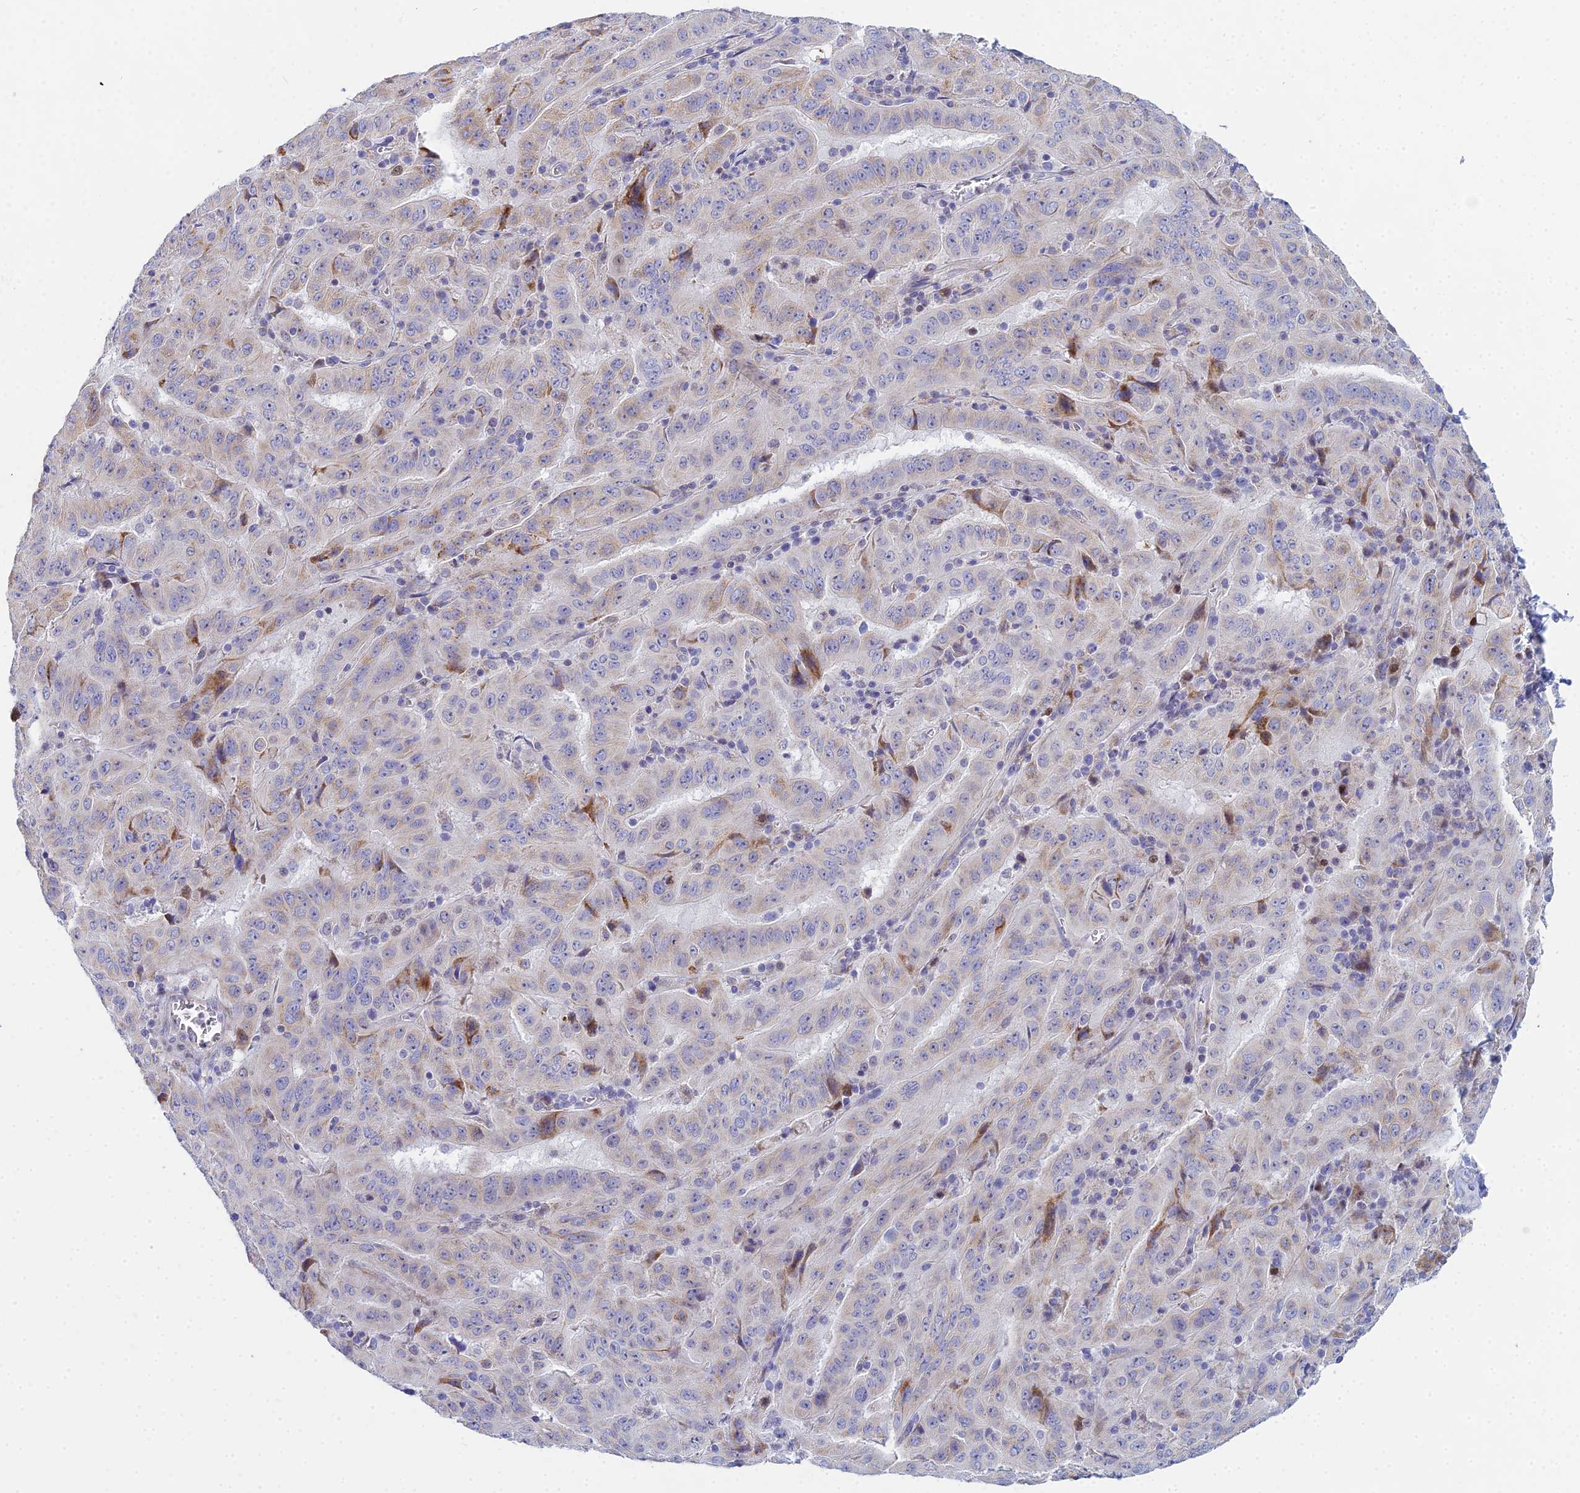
{"staining": {"intensity": "moderate", "quantity": "<25%", "location": "cytoplasmic/membranous"}, "tissue": "pancreatic cancer", "cell_type": "Tumor cells", "image_type": "cancer", "snomed": [{"axis": "morphology", "description": "Adenocarcinoma, NOS"}, {"axis": "topography", "description": "Pancreas"}], "caption": "DAB (3,3'-diaminobenzidine) immunohistochemical staining of pancreatic cancer shows moderate cytoplasmic/membranous protein positivity in about <25% of tumor cells.", "gene": "PRR13", "patient": {"sex": "male", "age": 63}}